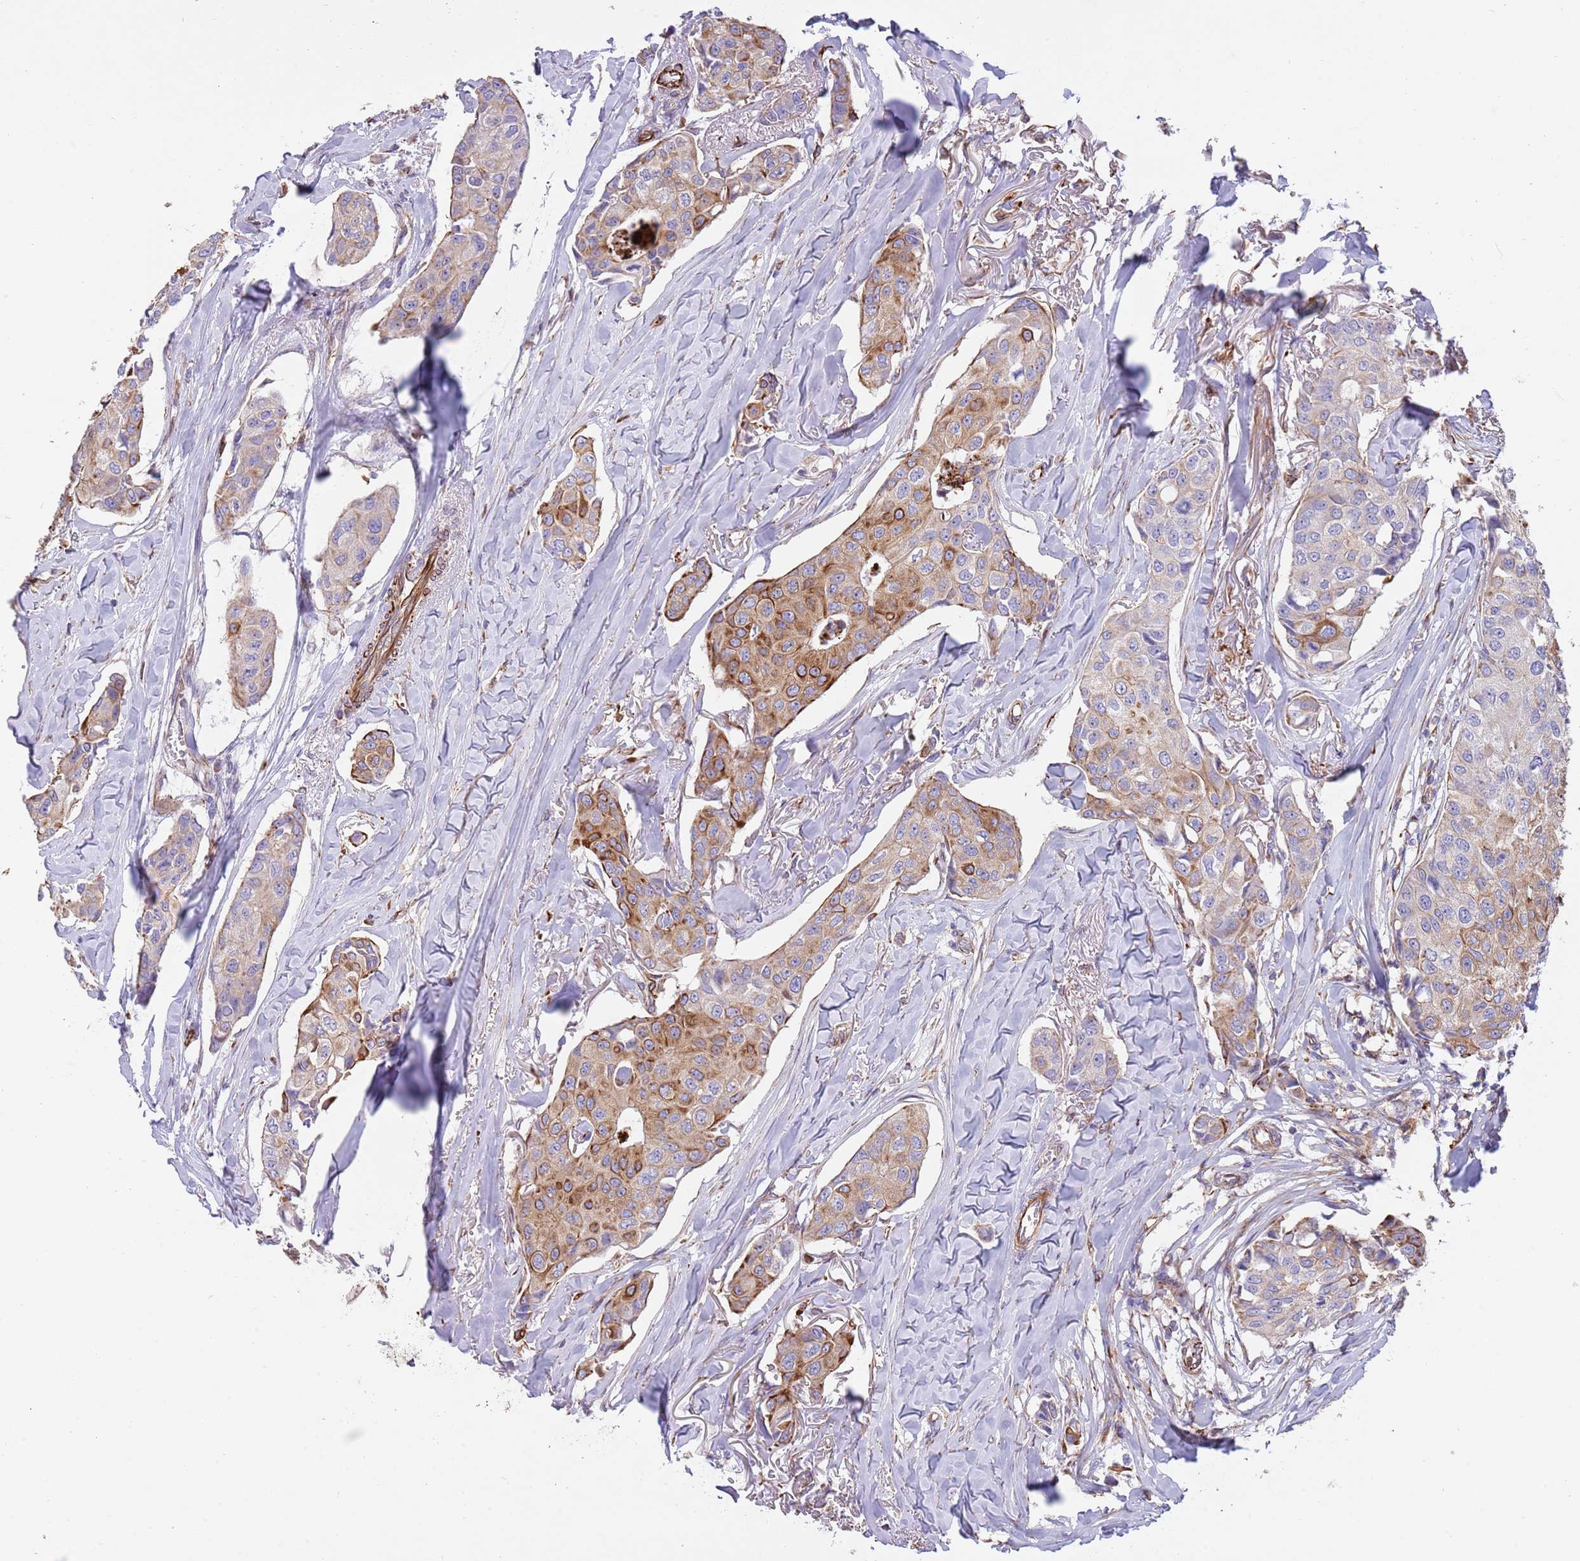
{"staining": {"intensity": "moderate", "quantity": "25%-75%", "location": "cytoplasmic/membranous"}, "tissue": "breast cancer", "cell_type": "Tumor cells", "image_type": "cancer", "snomed": [{"axis": "morphology", "description": "Duct carcinoma"}, {"axis": "topography", "description": "Breast"}], "caption": "Immunohistochemistry (IHC) image of human breast cancer stained for a protein (brown), which reveals medium levels of moderate cytoplasmic/membranous positivity in approximately 25%-75% of tumor cells.", "gene": "MOGAT1", "patient": {"sex": "female", "age": 80}}